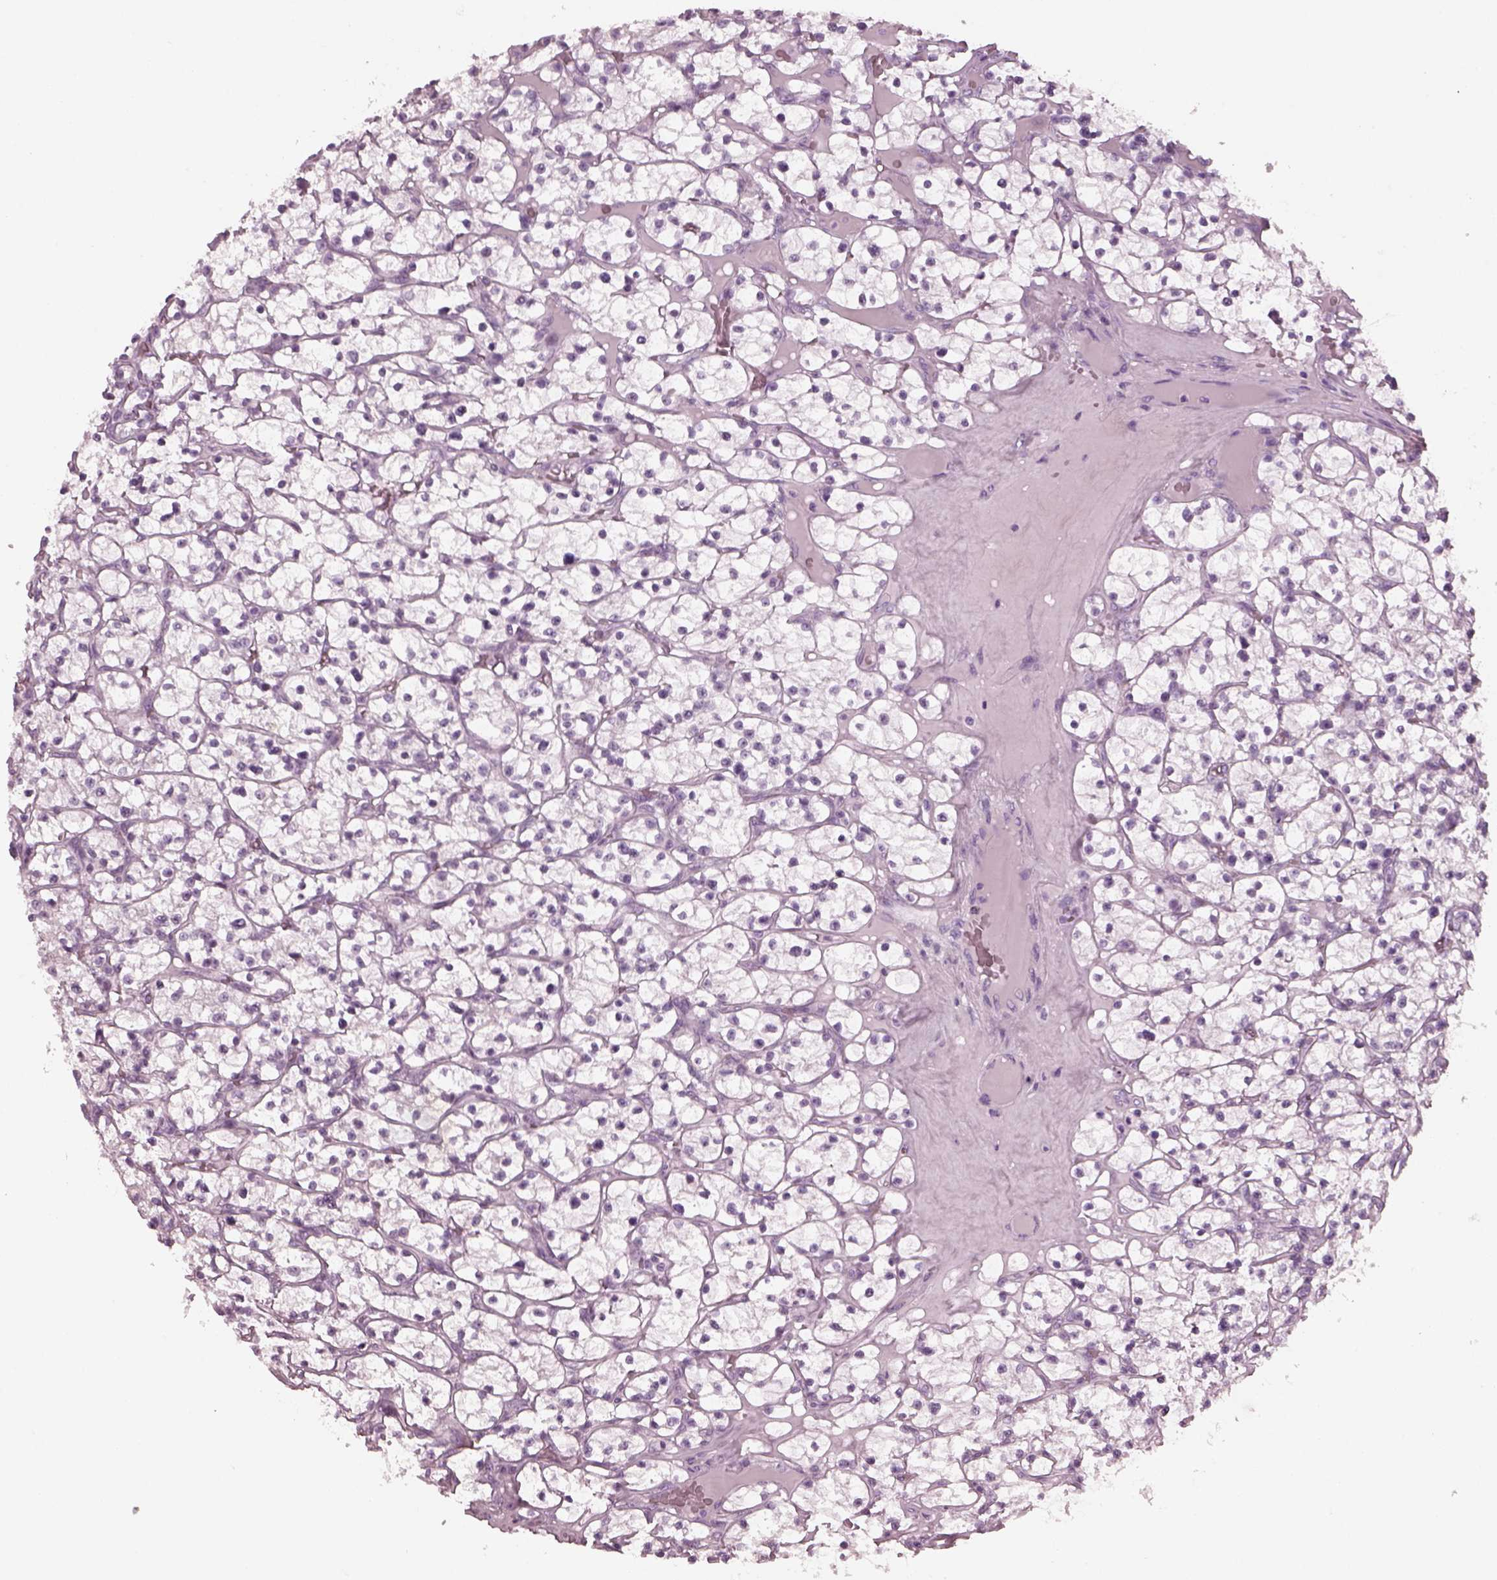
{"staining": {"intensity": "negative", "quantity": "none", "location": "none"}, "tissue": "renal cancer", "cell_type": "Tumor cells", "image_type": "cancer", "snomed": [{"axis": "morphology", "description": "Adenocarcinoma, NOS"}, {"axis": "topography", "description": "Kidney"}], "caption": "Tumor cells show no significant expression in renal cancer (adenocarcinoma). (Brightfield microscopy of DAB immunohistochemistry at high magnification).", "gene": "RCVRN", "patient": {"sex": "female", "age": 64}}